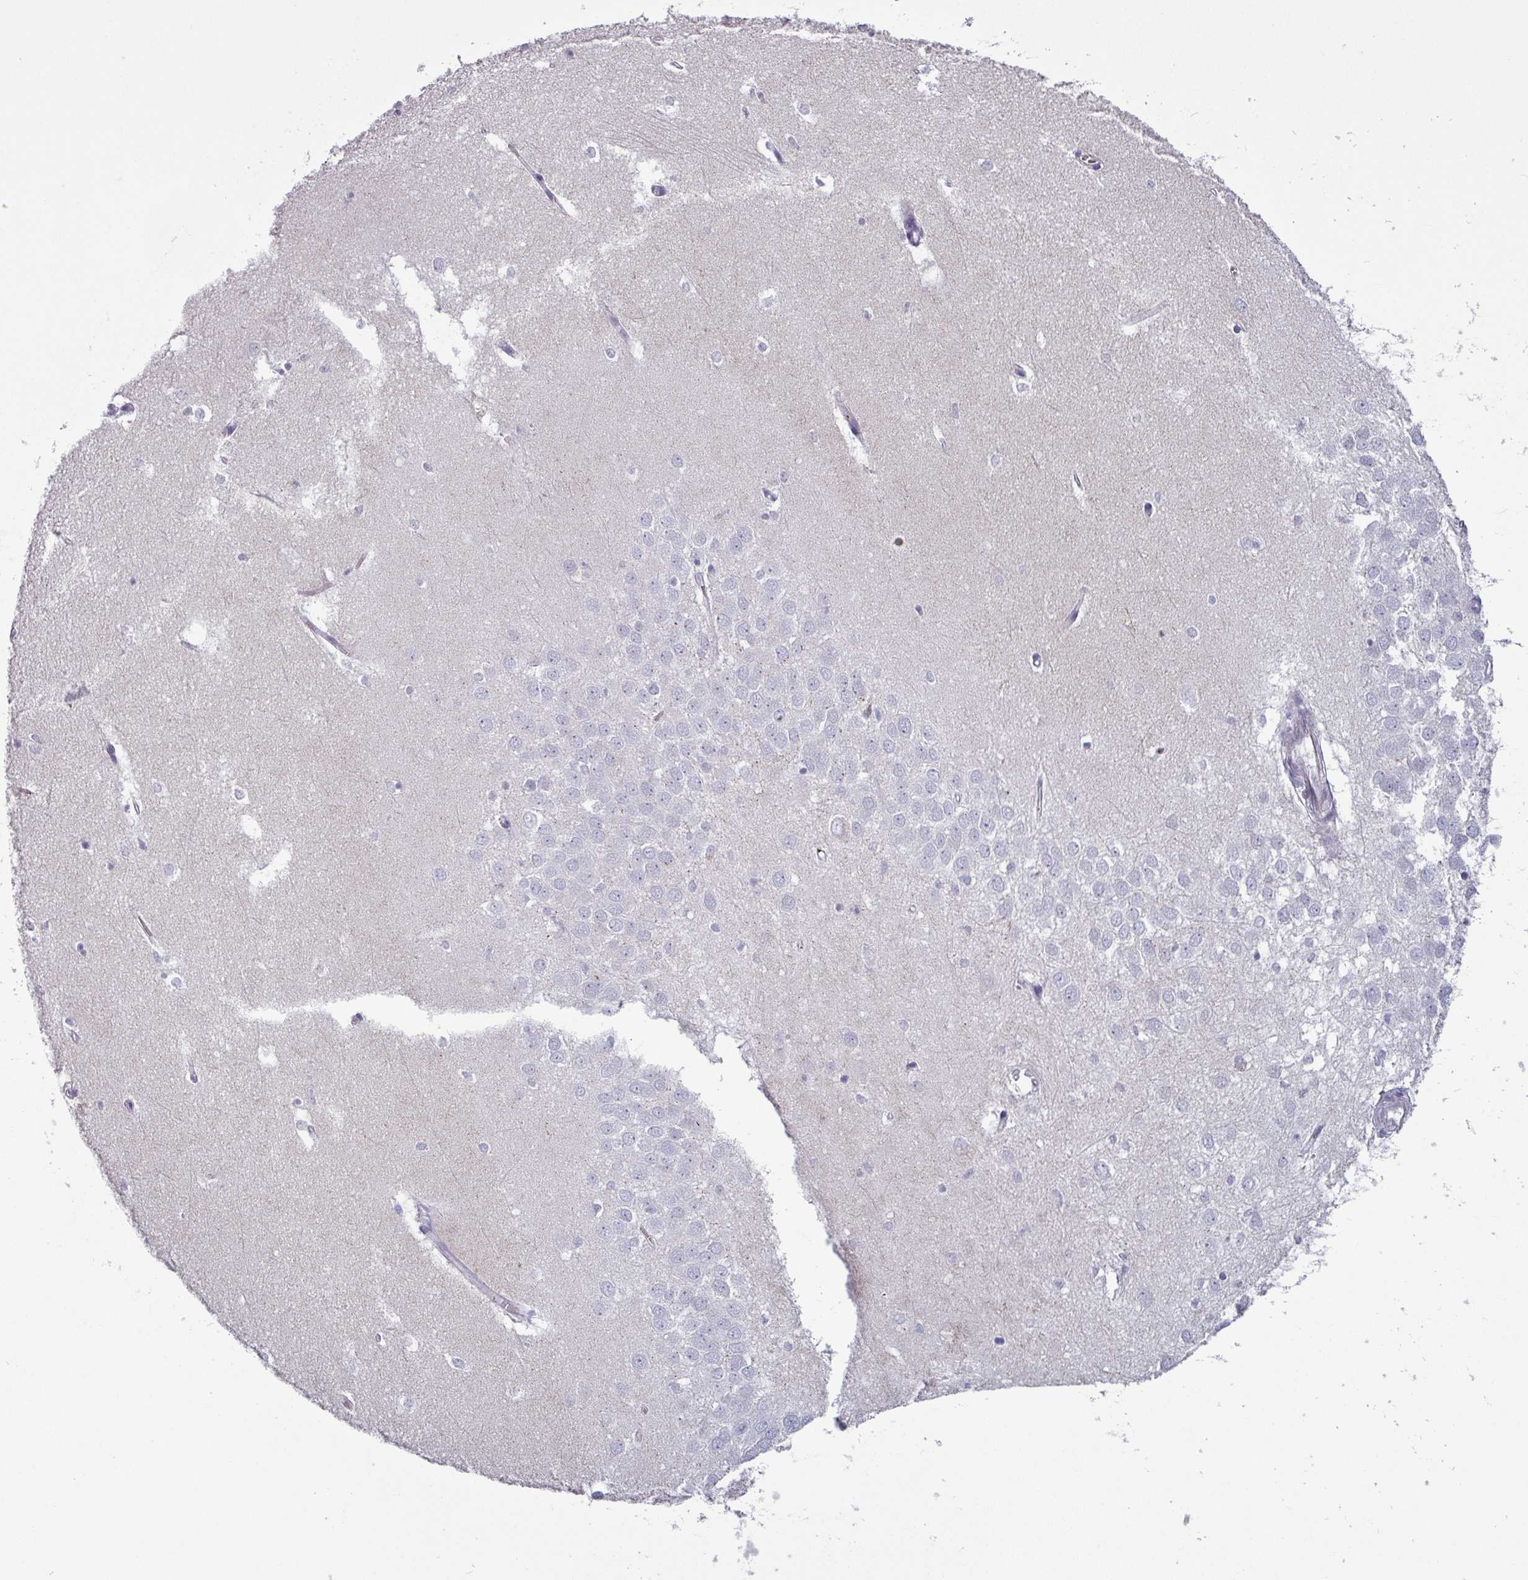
{"staining": {"intensity": "negative", "quantity": "none", "location": "none"}, "tissue": "hippocampus", "cell_type": "Glial cells", "image_type": "normal", "snomed": [{"axis": "morphology", "description": "Normal tissue, NOS"}, {"axis": "topography", "description": "Hippocampus"}], "caption": "Immunohistochemistry (IHC) photomicrograph of unremarkable human hippocampus stained for a protein (brown), which demonstrates no expression in glial cells.", "gene": "AREL1", "patient": {"sex": "female", "age": 64}}